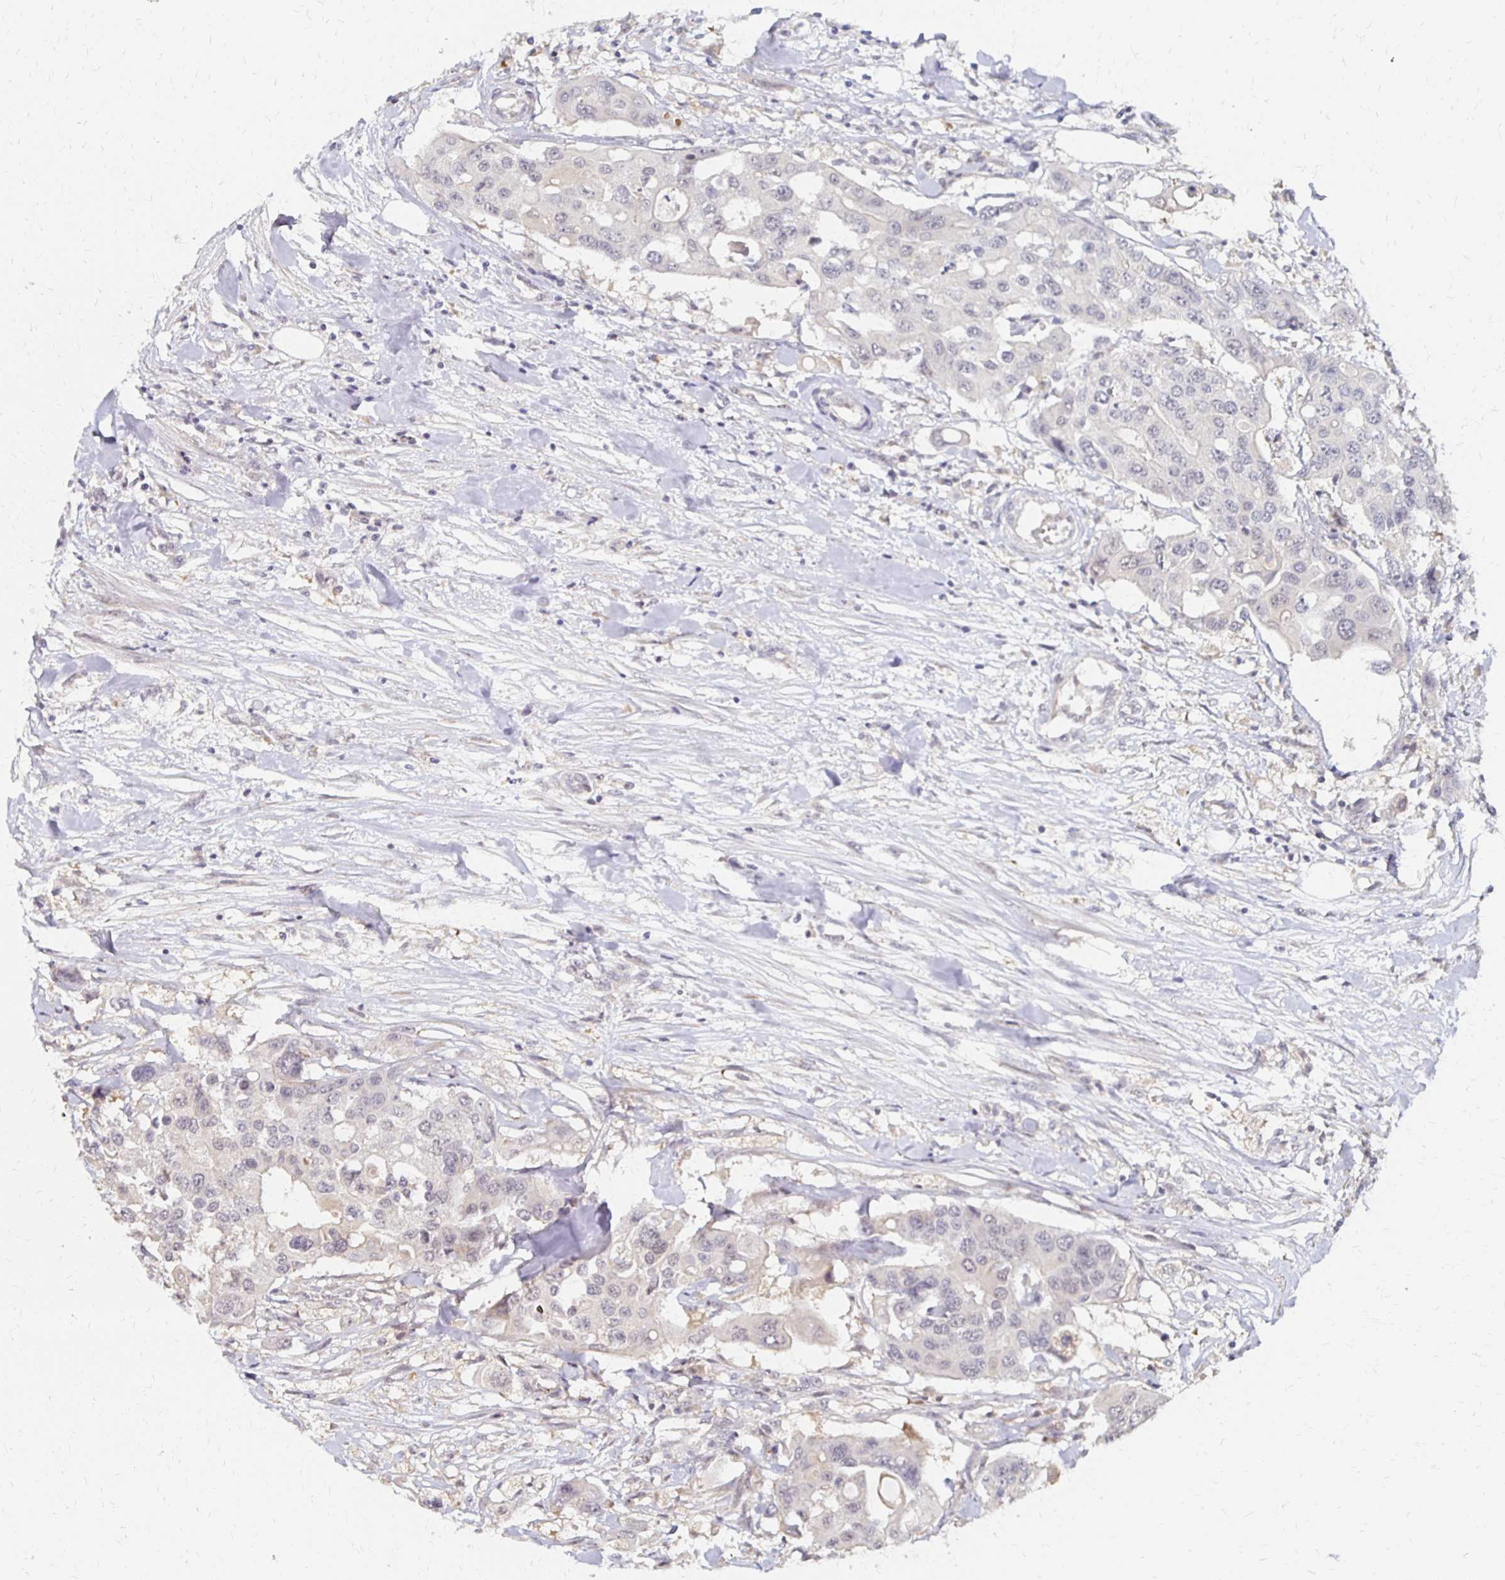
{"staining": {"intensity": "negative", "quantity": "none", "location": "none"}, "tissue": "colorectal cancer", "cell_type": "Tumor cells", "image_type": "cancer", "snomed": [{"axis": "morphology", "description": "Adenocarcinoma, NOS"}, {"axis": "topography", "description": "Colon"}], "caption": "Micrograph shows no significant protein positivity in tumor cells of adenocarcinoma (colorectal).", "gene": "PRKCB", "patient": {"sex": "male", "age": 77}}